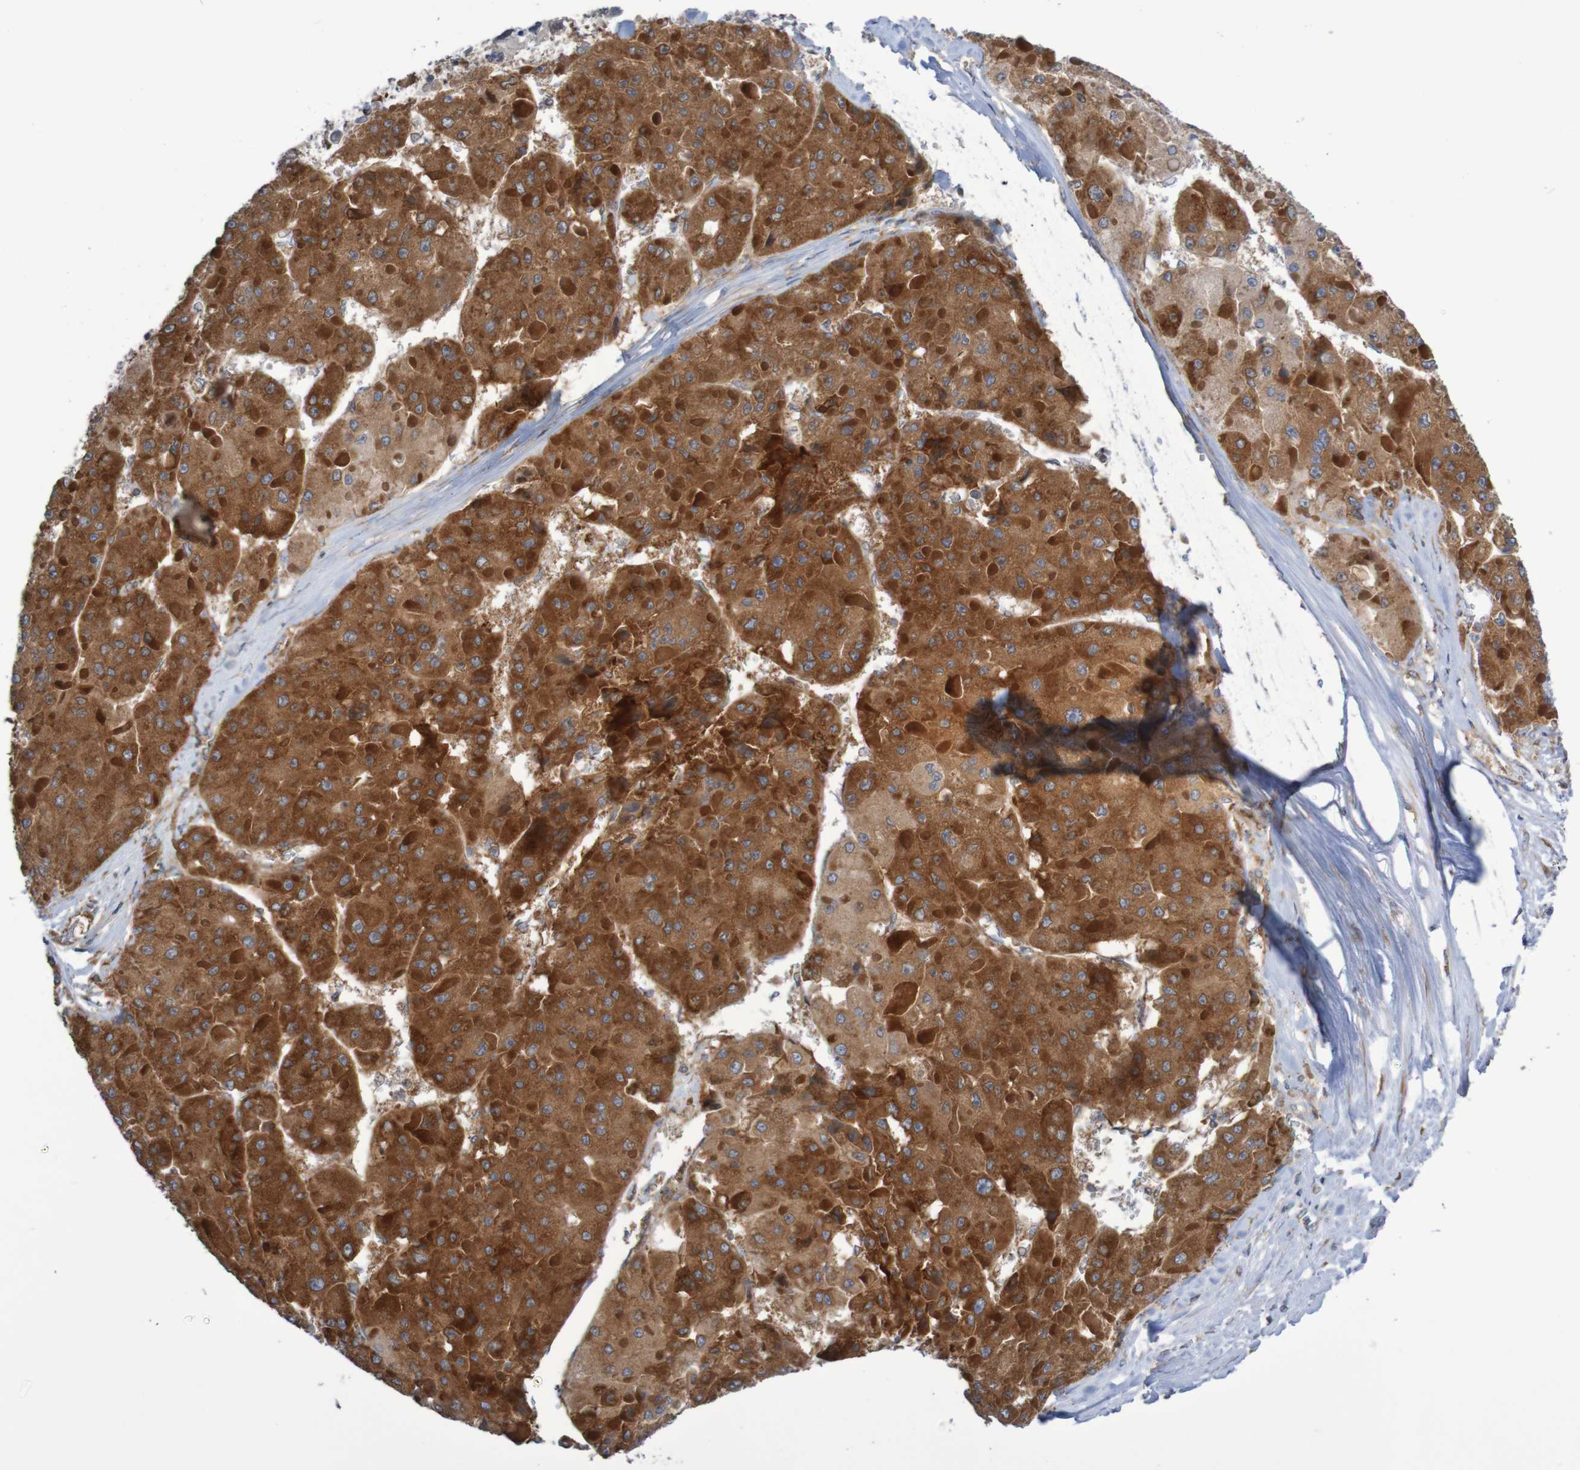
{"staining": {"intensity": "strong", "quantity": ">75%", "location": "cytoplasmic/membranous"}, "tissue": "liver cancer", "cell_type": "Tumor cells", "image_type": "cancer", "snomed": [{"axis": "morphology", "description": "Carcinoma, Hepatocellular, NOS"}, {"axis": "topography", "description": "Liver"}], "caption": "IHC histopathology image of human liver cancer stained for a protein (brown), which shows high levels of strong cytoplasmic/membranous expression in approximately >75% of tumor cells.", "gene": "LRRC47", "patient": {"sex": "female", "age": 73}}